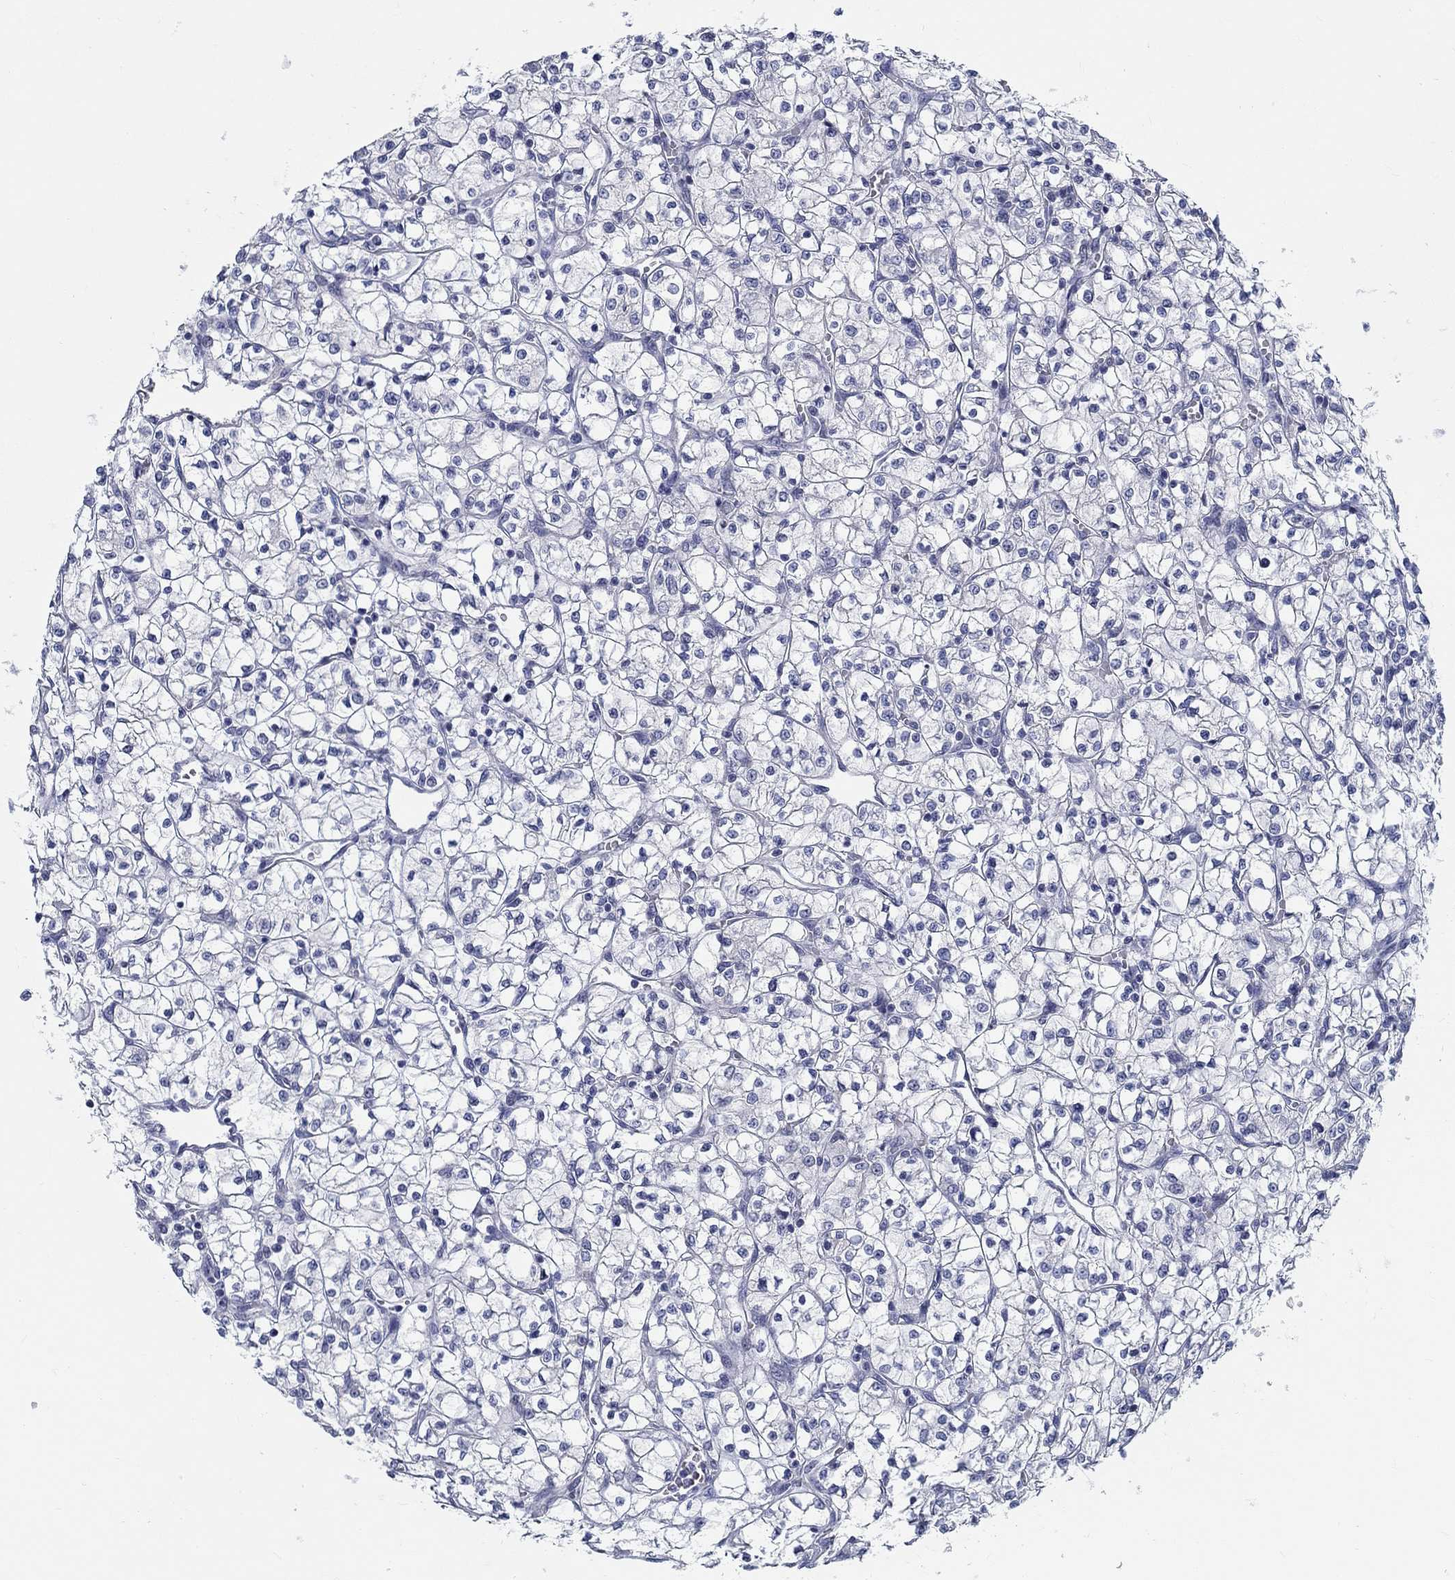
{"staining": {"intensity": "negative", "quantity": "none", "location": "none"}, "tissue": "renal cancer", "cell_type": "Tumor cells", "image_type": "cancer", "snomed": [{"axis": "morphology", "description": "Adenocarcinoma, NOS"}, {"axis": "topography", "description": "Kidney"}], "caption": "DAB (3,3'-diaminobenzidine) immunohistochemical staining of human renal adenocarcinoma displays no significant staining in tumor cells.", "gene": "SMIM18", "patient": {"sex": "female", "age": 64}}